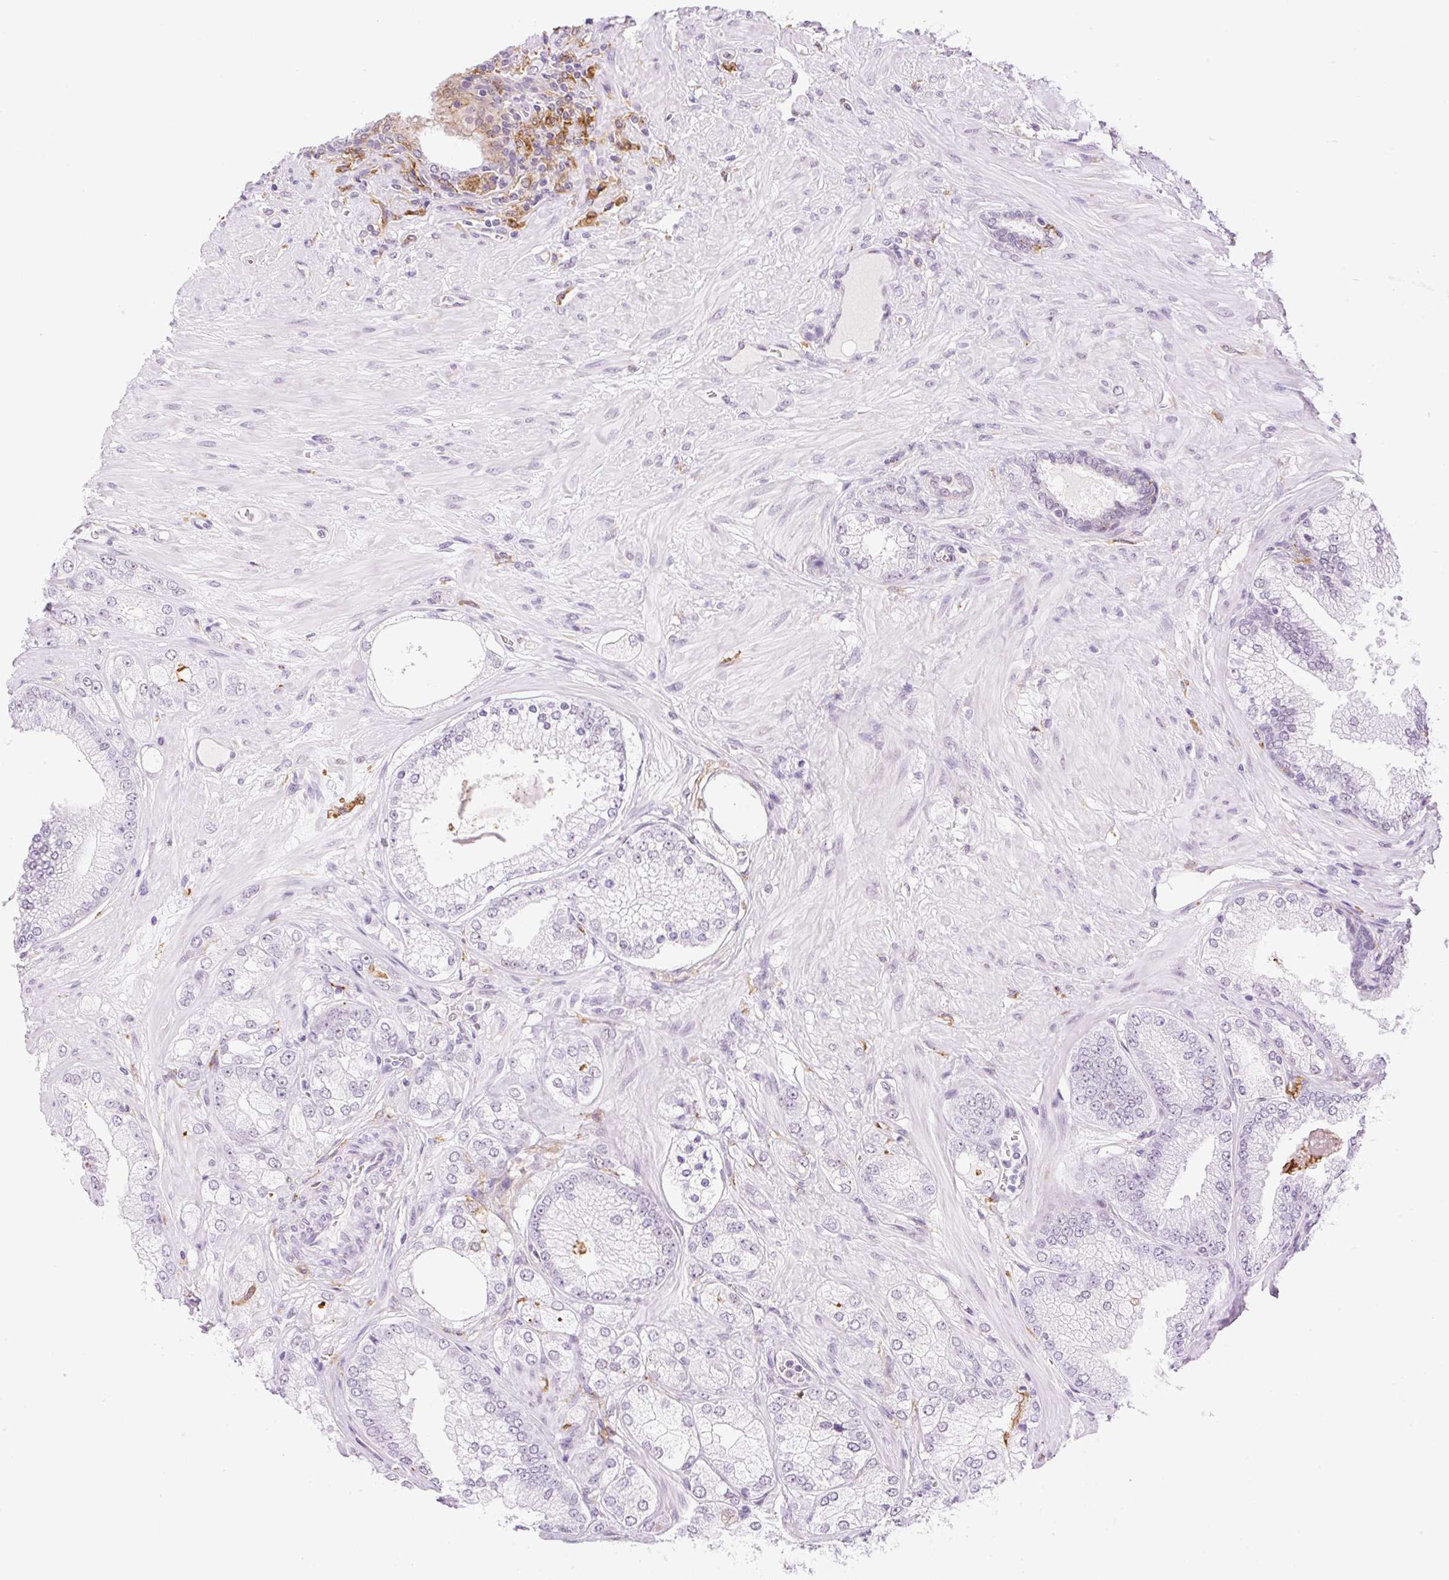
{"staining": {"intensity": "negative", "quantity": "none", "location": "none"}, "tissue": "prostate cancer", "cell_type": "Tumor cells", "image_type": "cancer", "snomed": [{"axis": "morphology", "description": "Normal tissue, NOS"}, {"axis": "morphology", "description": "Adenocarcinoma, High grade"}, {"axis": "topography", "description": "Prostate"}, {"axis": "topography", "description": "Peripheral nerve tissue"}], "caption": "Immunohistochemical staining of high-grade adenocarcinoma (prostate) demonstrates no significant expression in tumor cells.", "gene": "PALM3", "patient": {"sex": "male", "age": 68}}